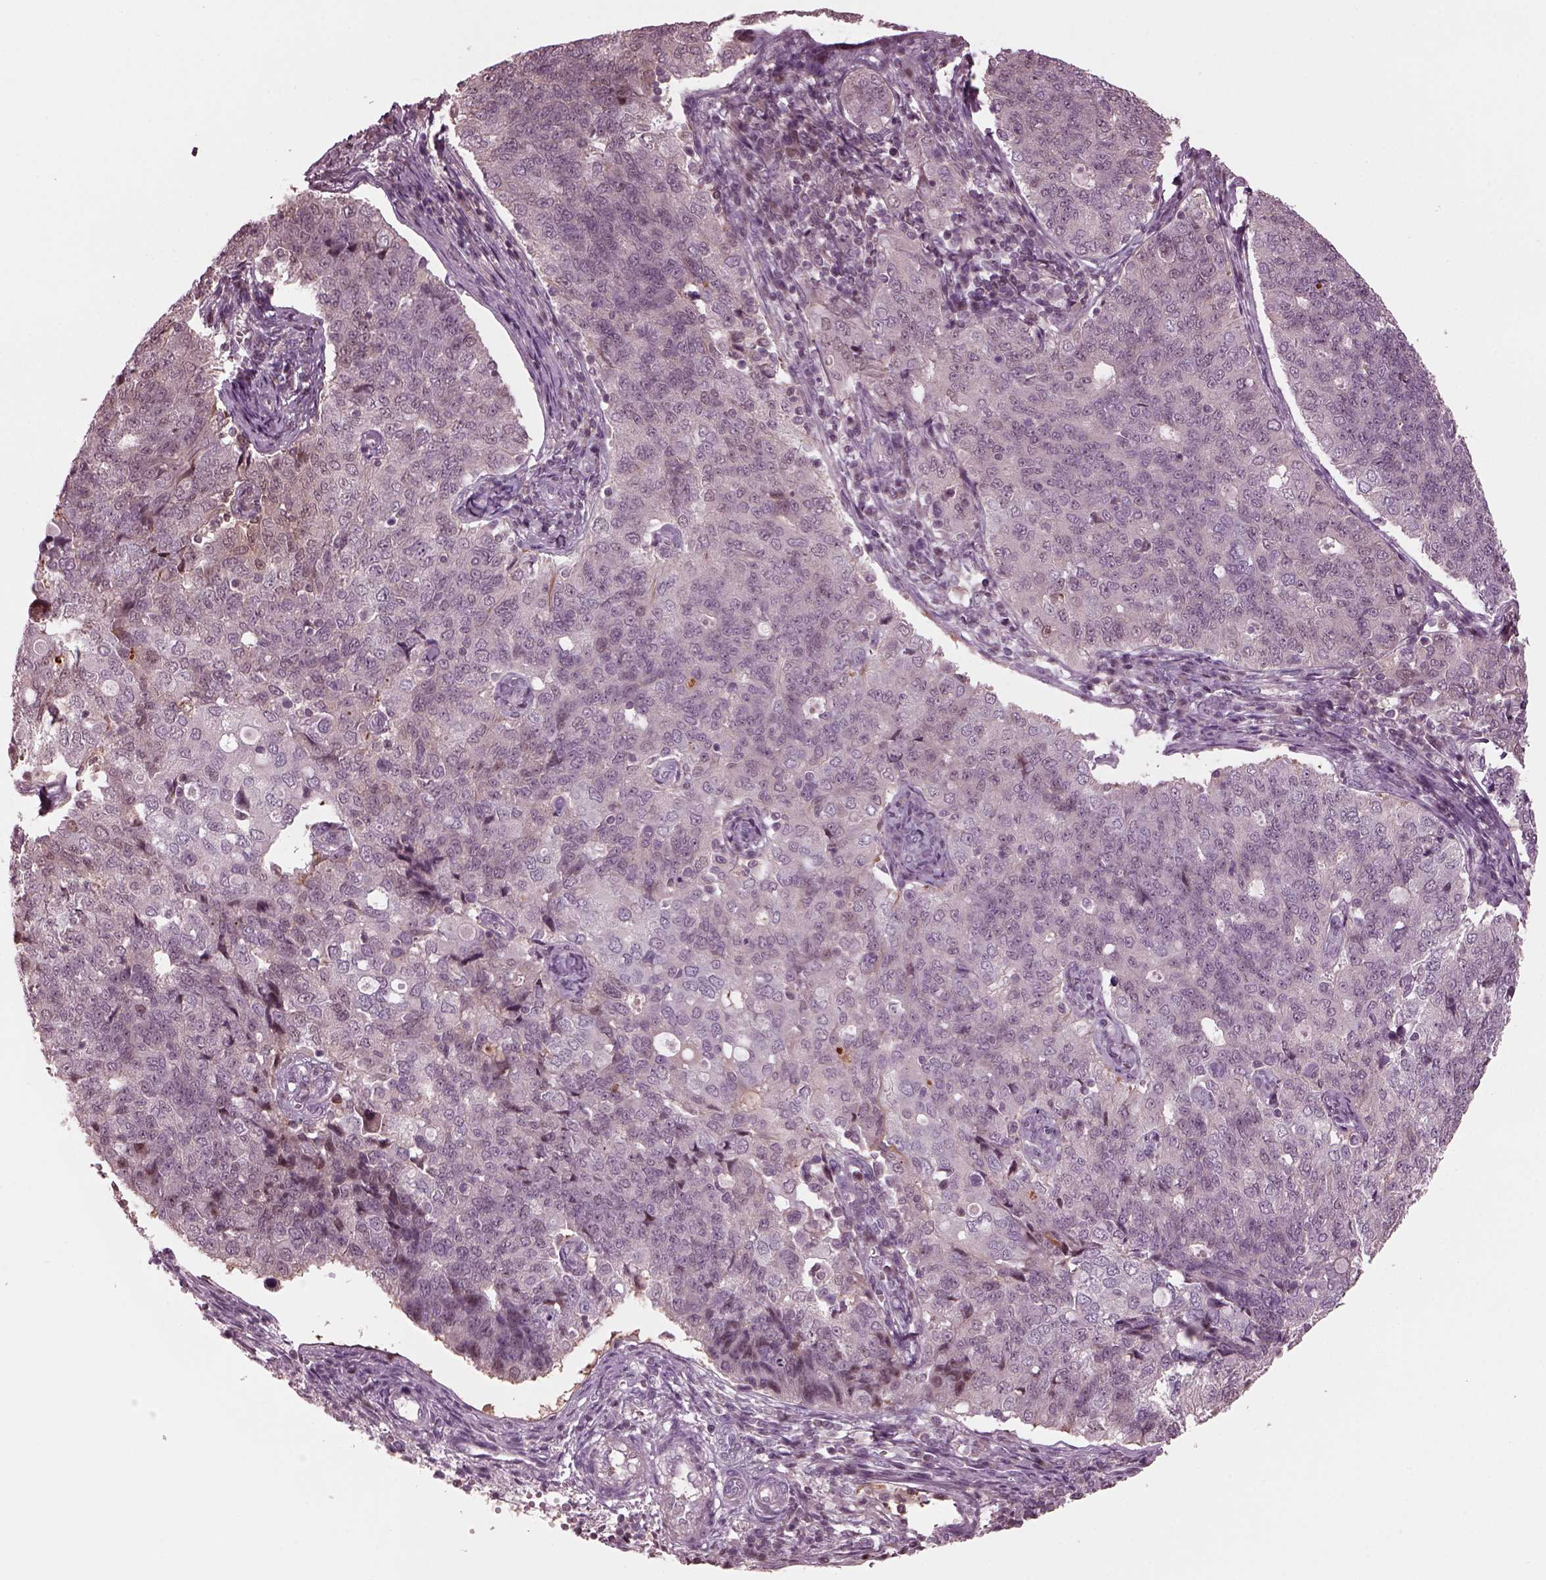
{"staining": {"intensity": "negative", "quantity": "none", "location": "none"}, "tissue": "endometrial cancer", "cell_type": "Tumor cells", "image_type": "cancer", "snomed": [{"axis": "morphology", "description": "Adenocarcinoma, NOS"}, {"axis": "topography", "description": "Endometrium"}], "caption": "DAB (3,3'-diaminobenzidine) immunohistochemical staining of endometrial cancer reveals no significant staining in tumor cells.", "gene": "BFSP1", "patient": {"sex": "female", "age": 43}}